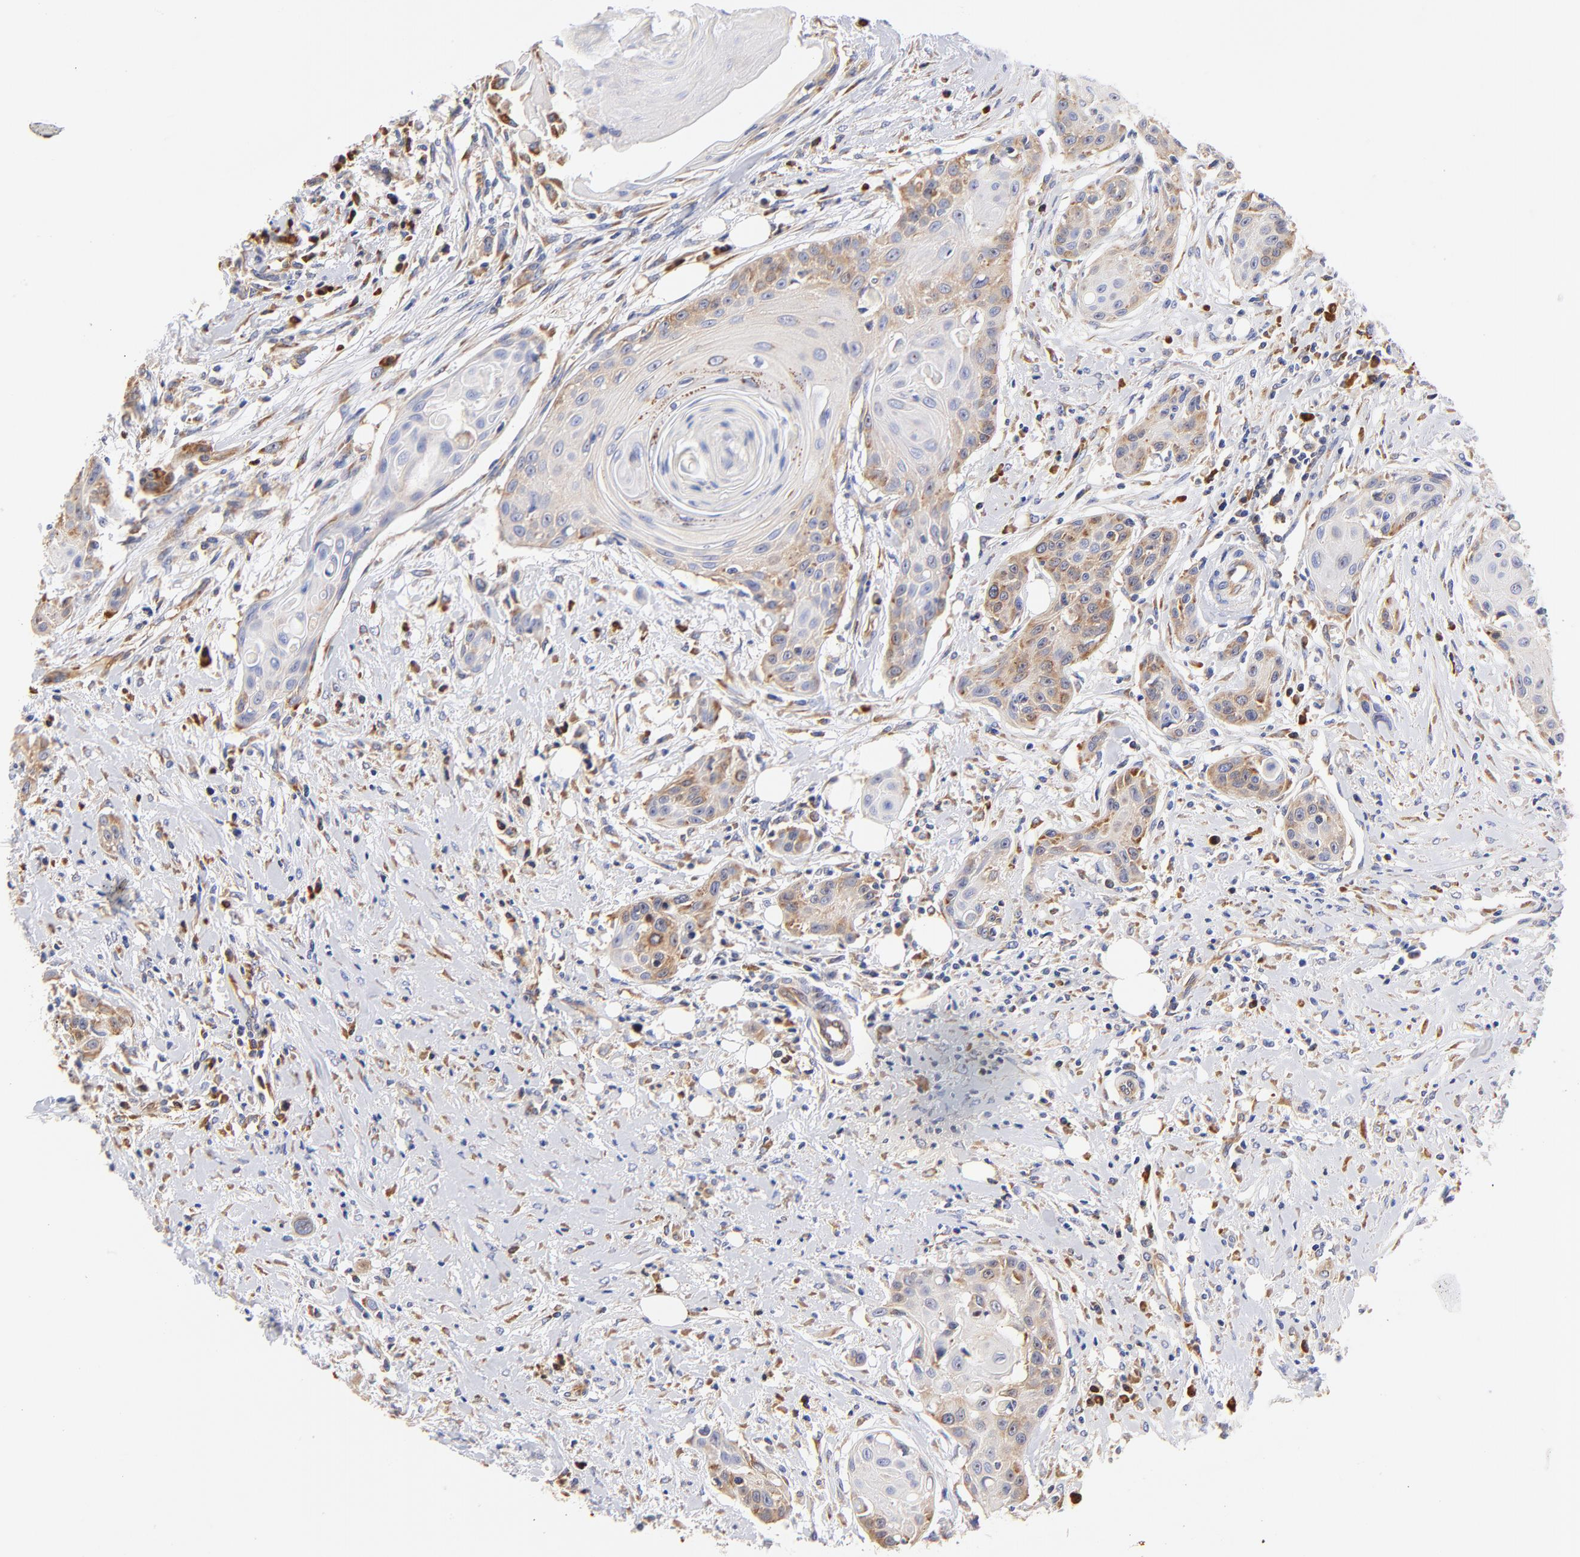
{"staining": {"intensity": "moderate", "quantity": ">75%", "location": "cytoplasmic/membranous"}, "tissue": "head and neck cancer", "cell_type": "Tumor cells", "image_type": "cancer", "snomed": [{"axis": "morphology", "description": "Squamous cell carcinoma, NOS"}, {"axis": "morphology", "description": "Squamous cell carcinoma, metastatic, NOS"}, {"axis": "topography", "description": "Lymph node"}, {"axis": "topography", "description": "Salivary gland"}, {"axis": "topography", "description": "Head-Neck"}], "caption": "Immunohistochemical staining of human head and neck cancer exhibits medium levels of moderate cytoplasmic/membranous protein positivity in about >75% of tumor cells. (DAB = brown stain, brightfield microscopy at high magnification).", "gene": "RPL27", "patient": {"sex": "female", "age": 74}}